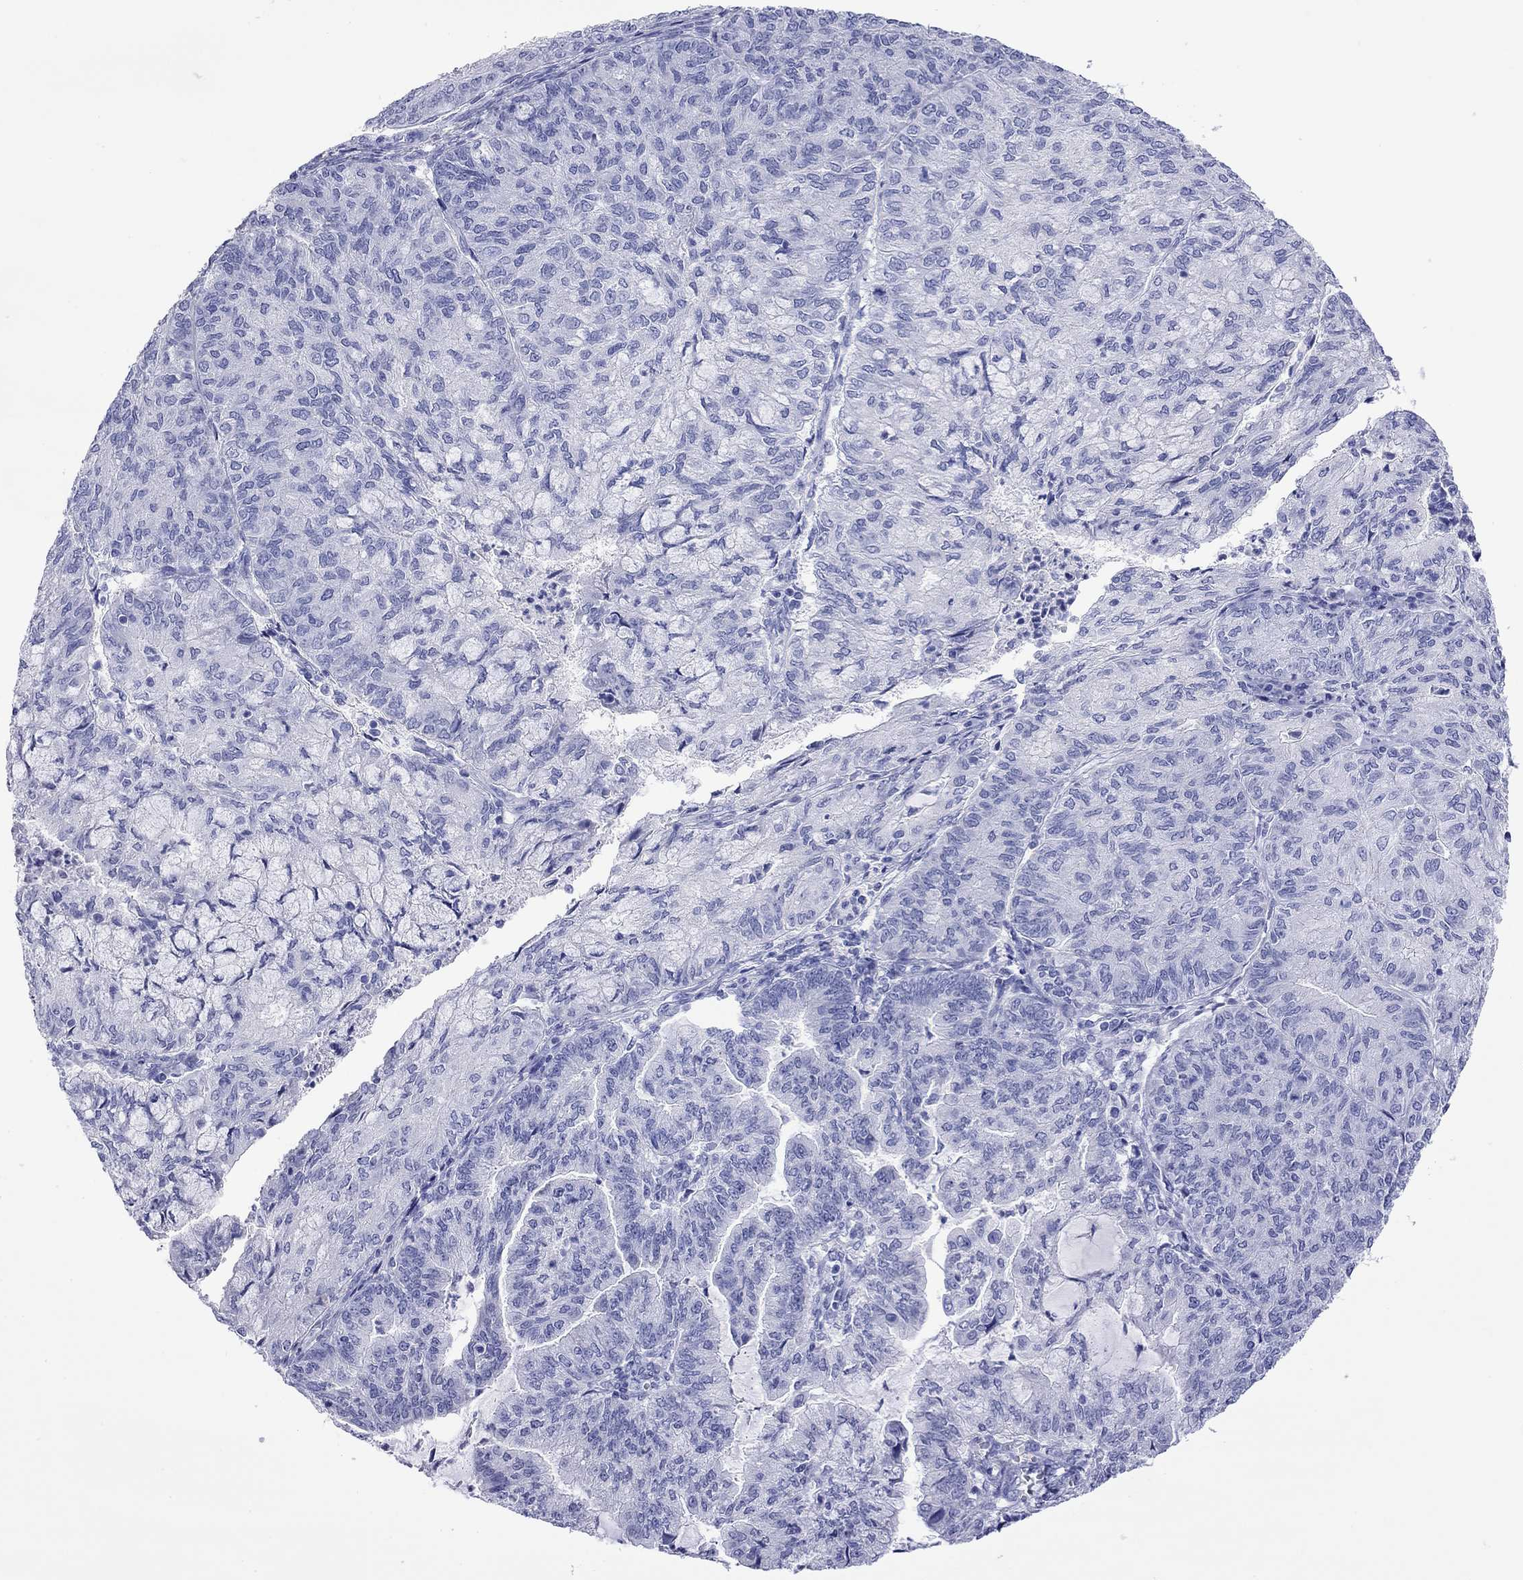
{"staining": {"intensity": "negative", "quantity": "none", "location": "none"}, "tissue": "endometrial cancer", "cell_type": "Tumor cells", "image_type": "cancer", "snomed": [{"axis": "morphology", "description": "Adenocarcinoma, NOS"}, {"axis": "topography", "description": "Endometrium"}], "caption": "Protein analysis of adenocarcinoma (endometrial) displays no significant staining in tumor cells.", "gene": "FIGLA", "patient": {"sex": "female", "age": 82}}